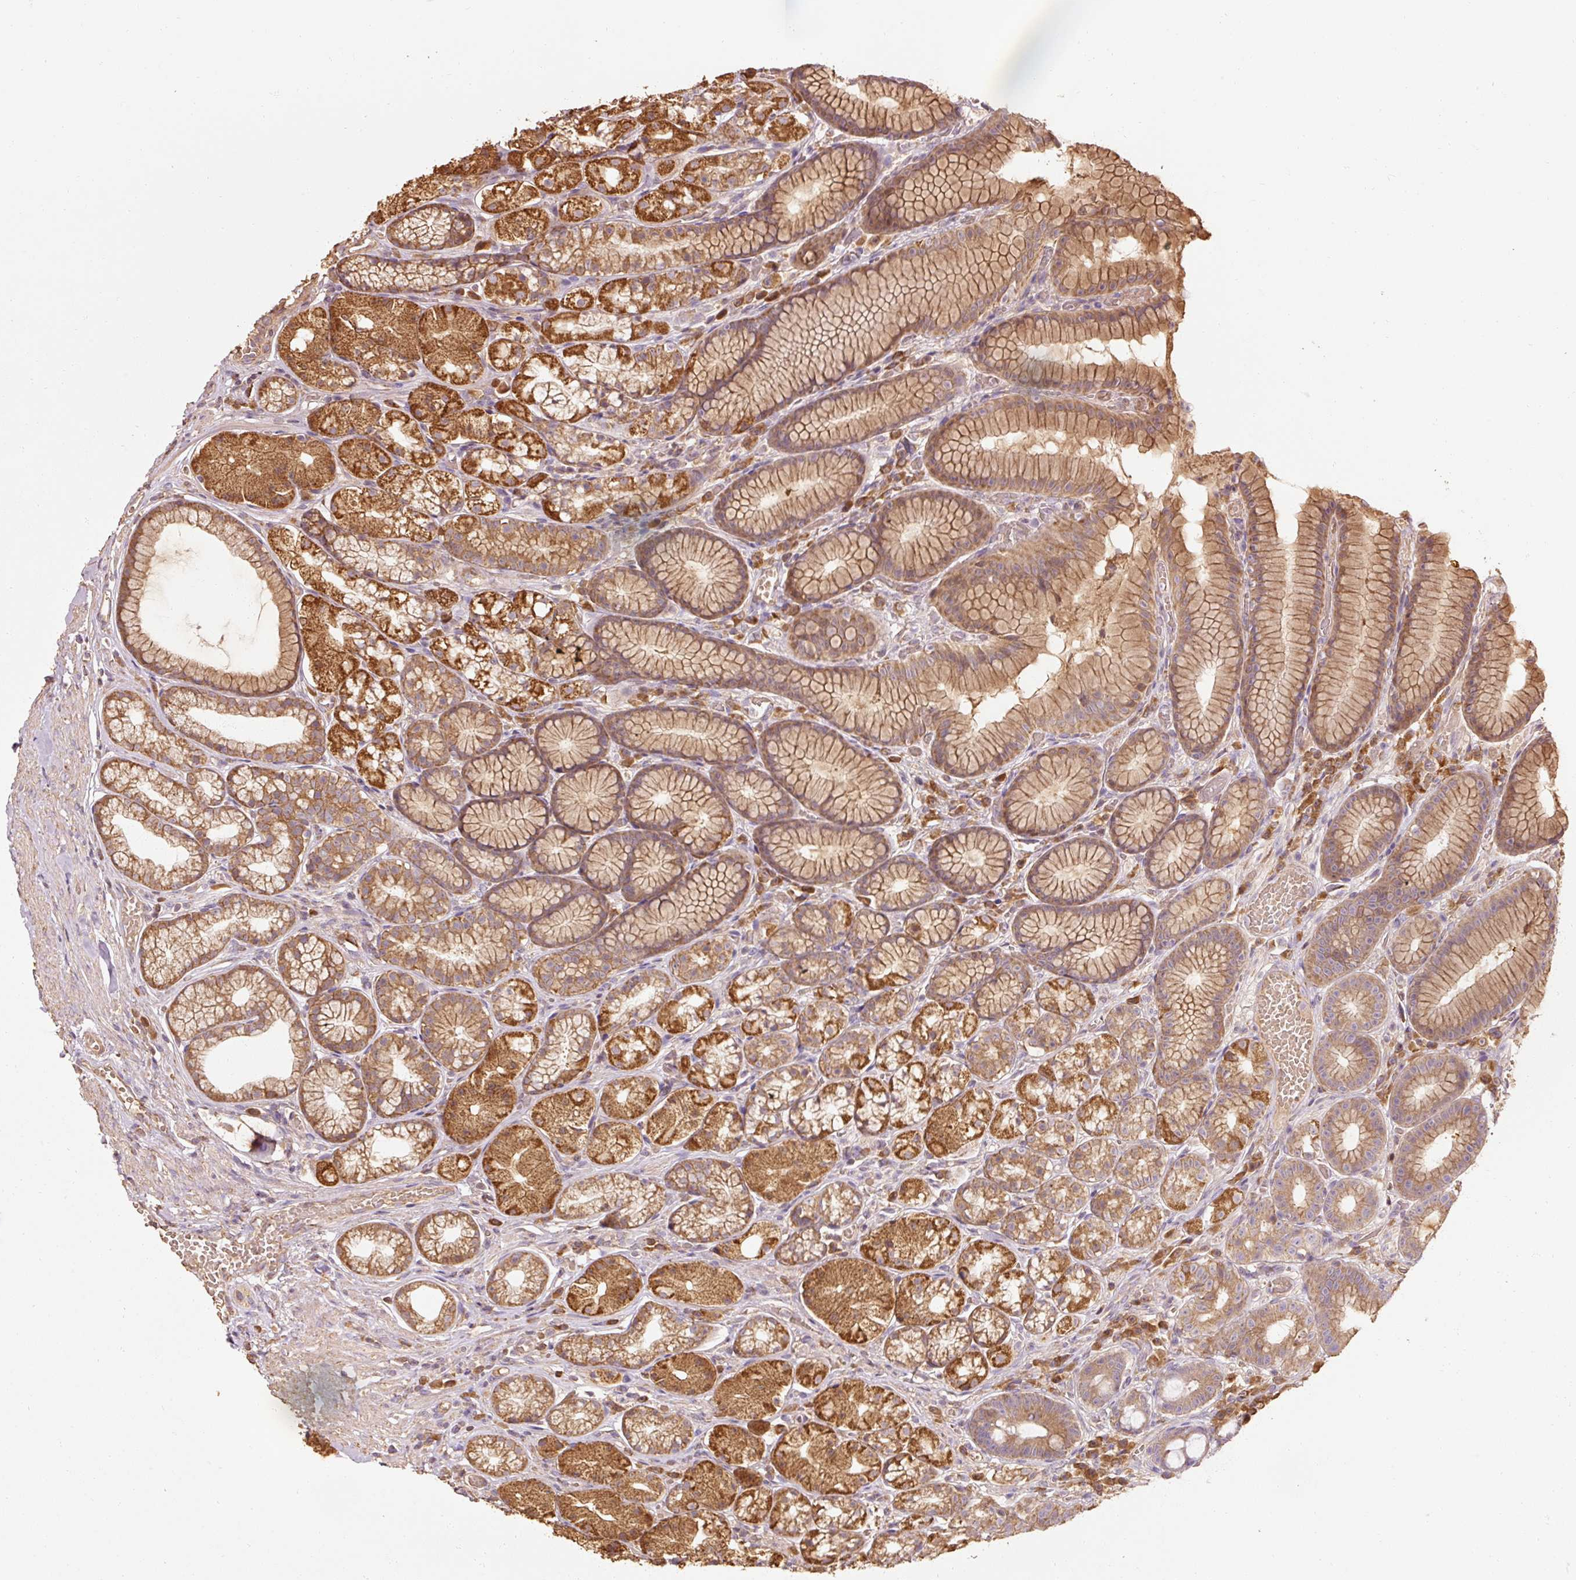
{"staining": {"intensity": "strong", "quantity": ">75%", "location": "cytoplasmic/membranous"}, "tissue": "stomach", "cell_type": "Glandular cells", "image_type": "normal", "snomed": [{"axis": "morphology", "description": "Normal tissue, NOS"}, {"axis": "topography", "description": "Smooth muscle"}, {"axis": "topography", "description": "Stomach"}], "caption": "This micrograph shows immunohistochemistry staining of normal human stomach, with high strong cytoplasmic/membranous positivity in about >75% of glandular cells.", "gene": "EFHC1", "patient": {"sex": "male", "age": 70}}